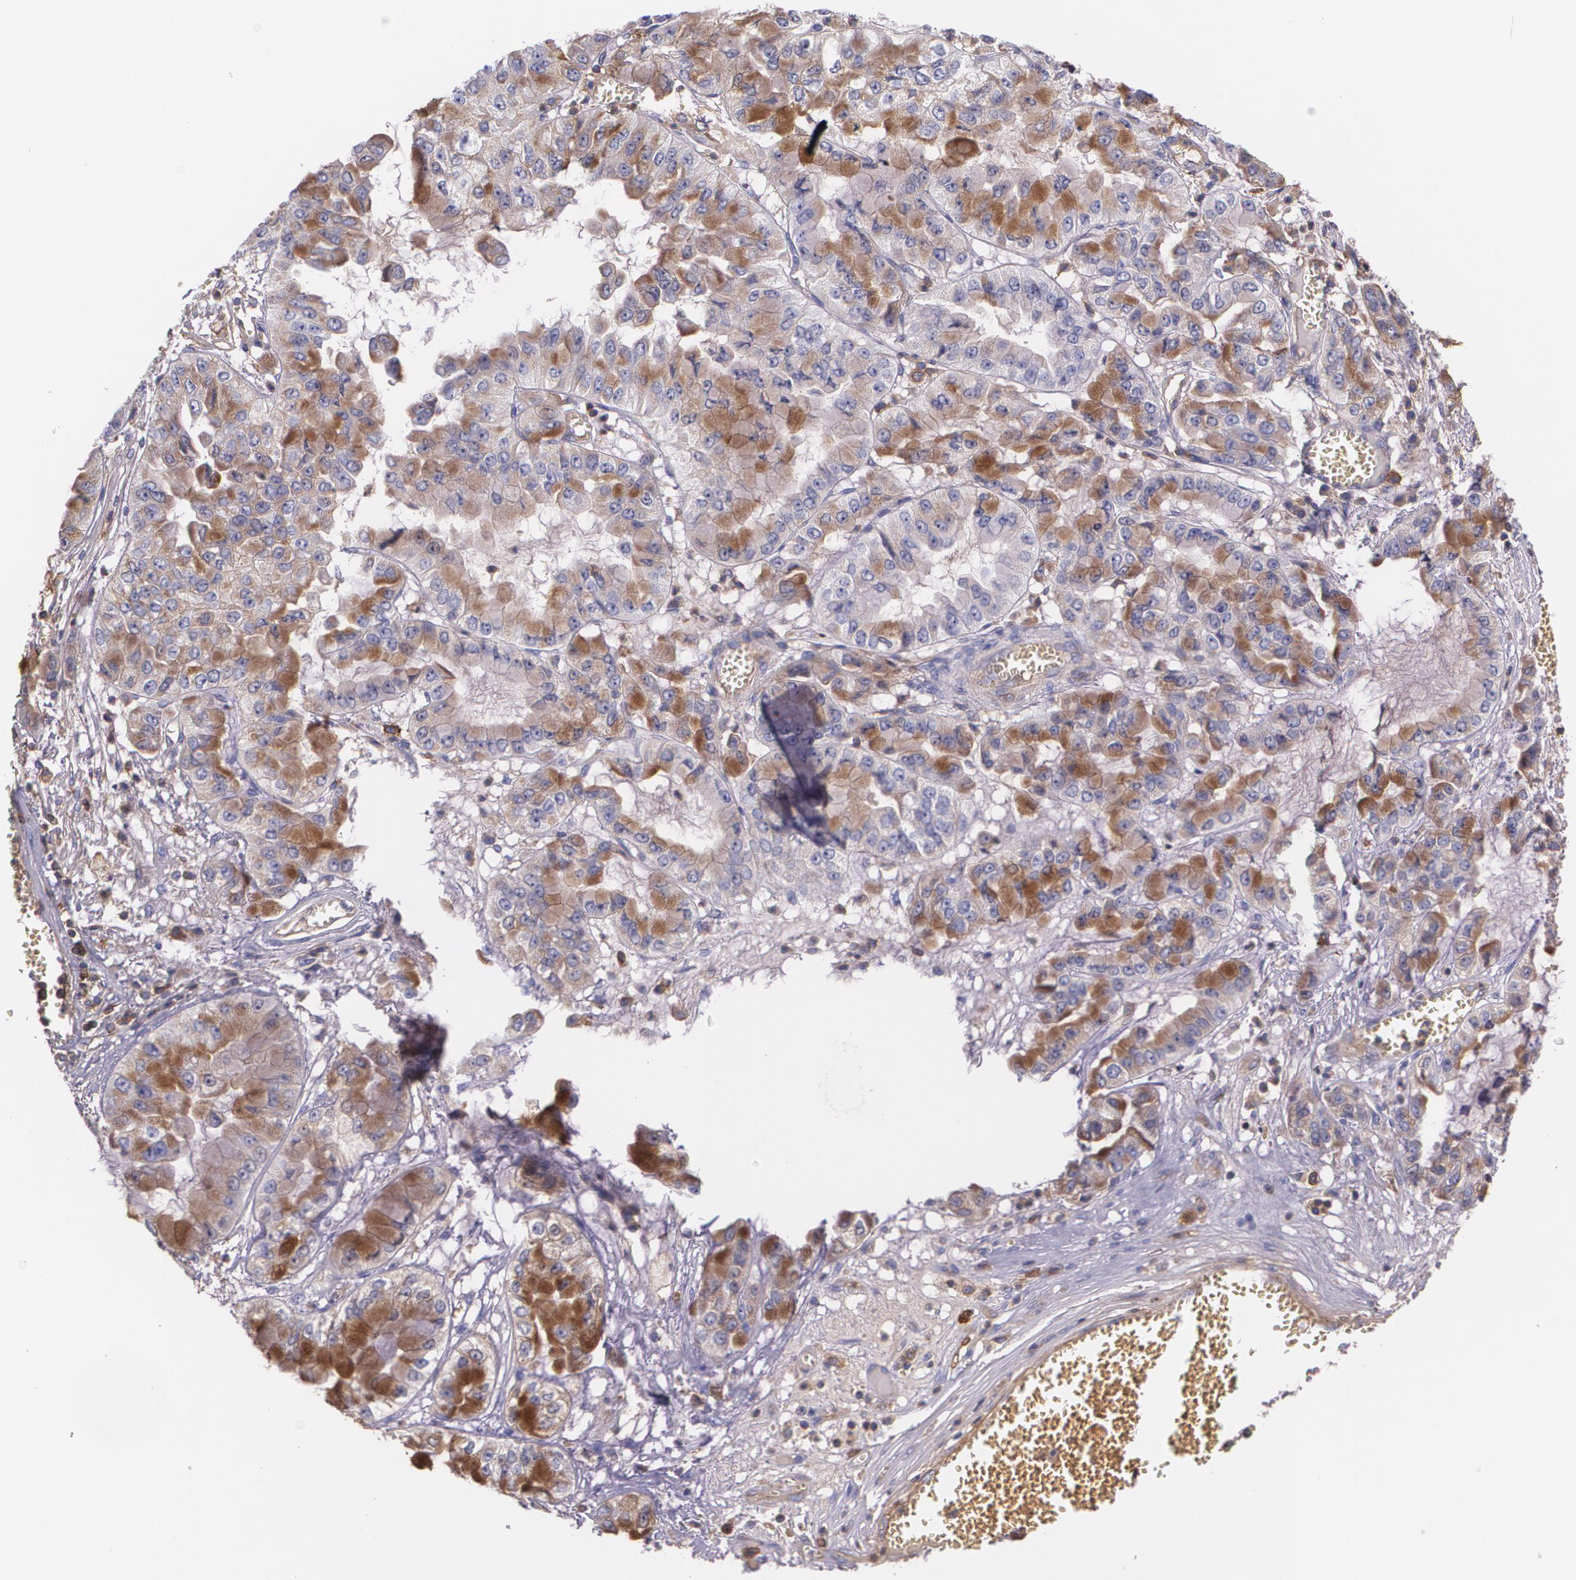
{"staining": {"intensity": "moderate", "quantity": "25%-75%", "location": "cytoplasmic/membranous"}, "tissue": "liver cancer", "cell_type": "Tumor cells", "image_type": "cancer", "snomed": [{"axis": "morphology", "description": "Cholangiocarcinoma"}, {"axis": "topography", "description": "Liver"}], "caption": "Human liver cancer stained with a protein marker shows moderate staining in tumor cells.", "gene": "B2M", "patient": {"sex": "female", "age": 79}}